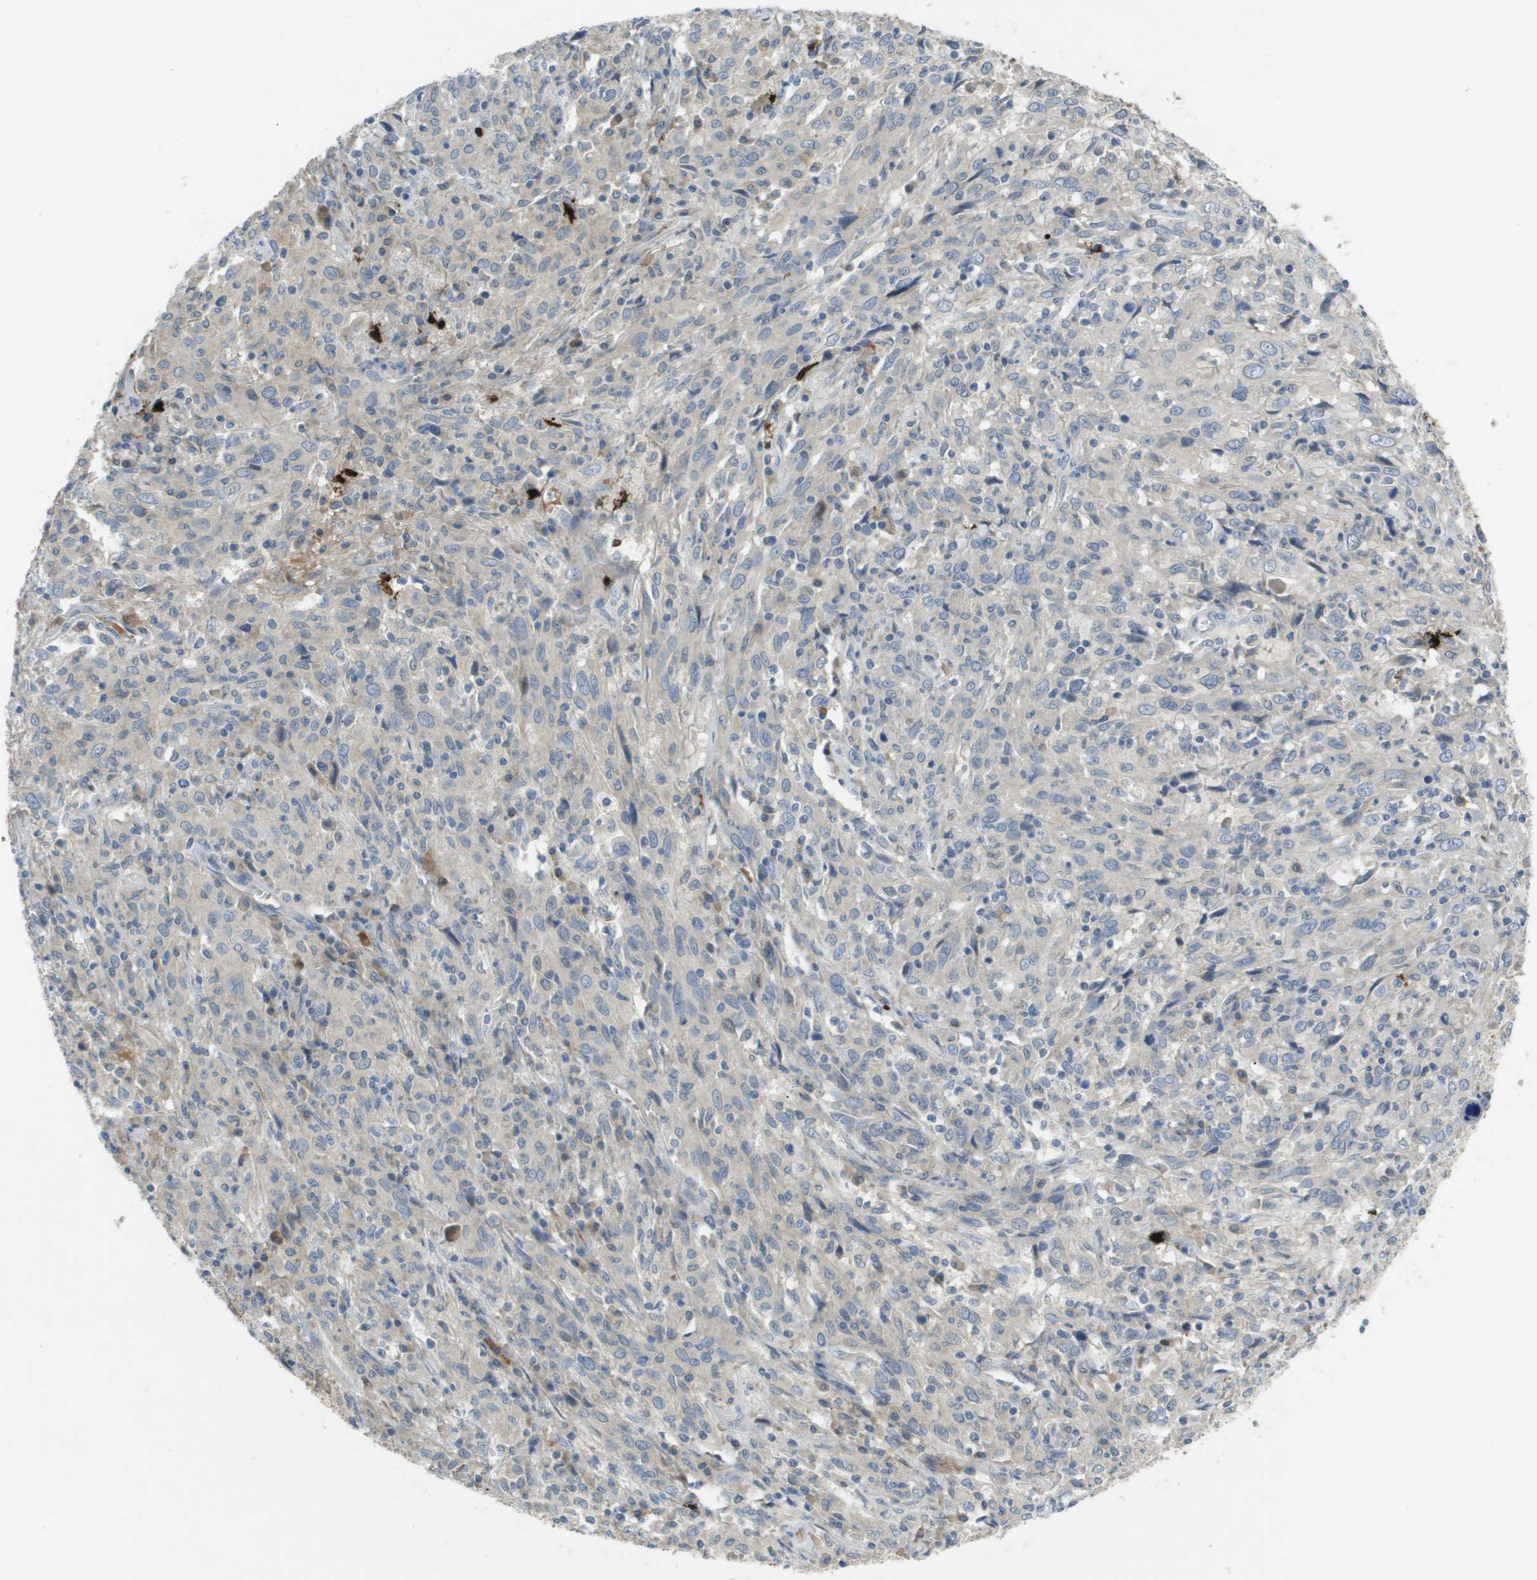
{"staining": {"intensity": "negative", "quantity": "none", "location": "none"}, "tissue": "cervical cancer", "cell_type": "Tumor cells", "image_type": "cancer", "snomed": [{"axis": "morphology", "description": "Squamous cell carcinoma, NOS"}, {"axis": "topography", "description": "Cervix"}], "caption": "Tumor cells are negative for brown protein staining in cervical cancer.", "gene": "VTN", "patient": {"sex": "female", "age": 46}}